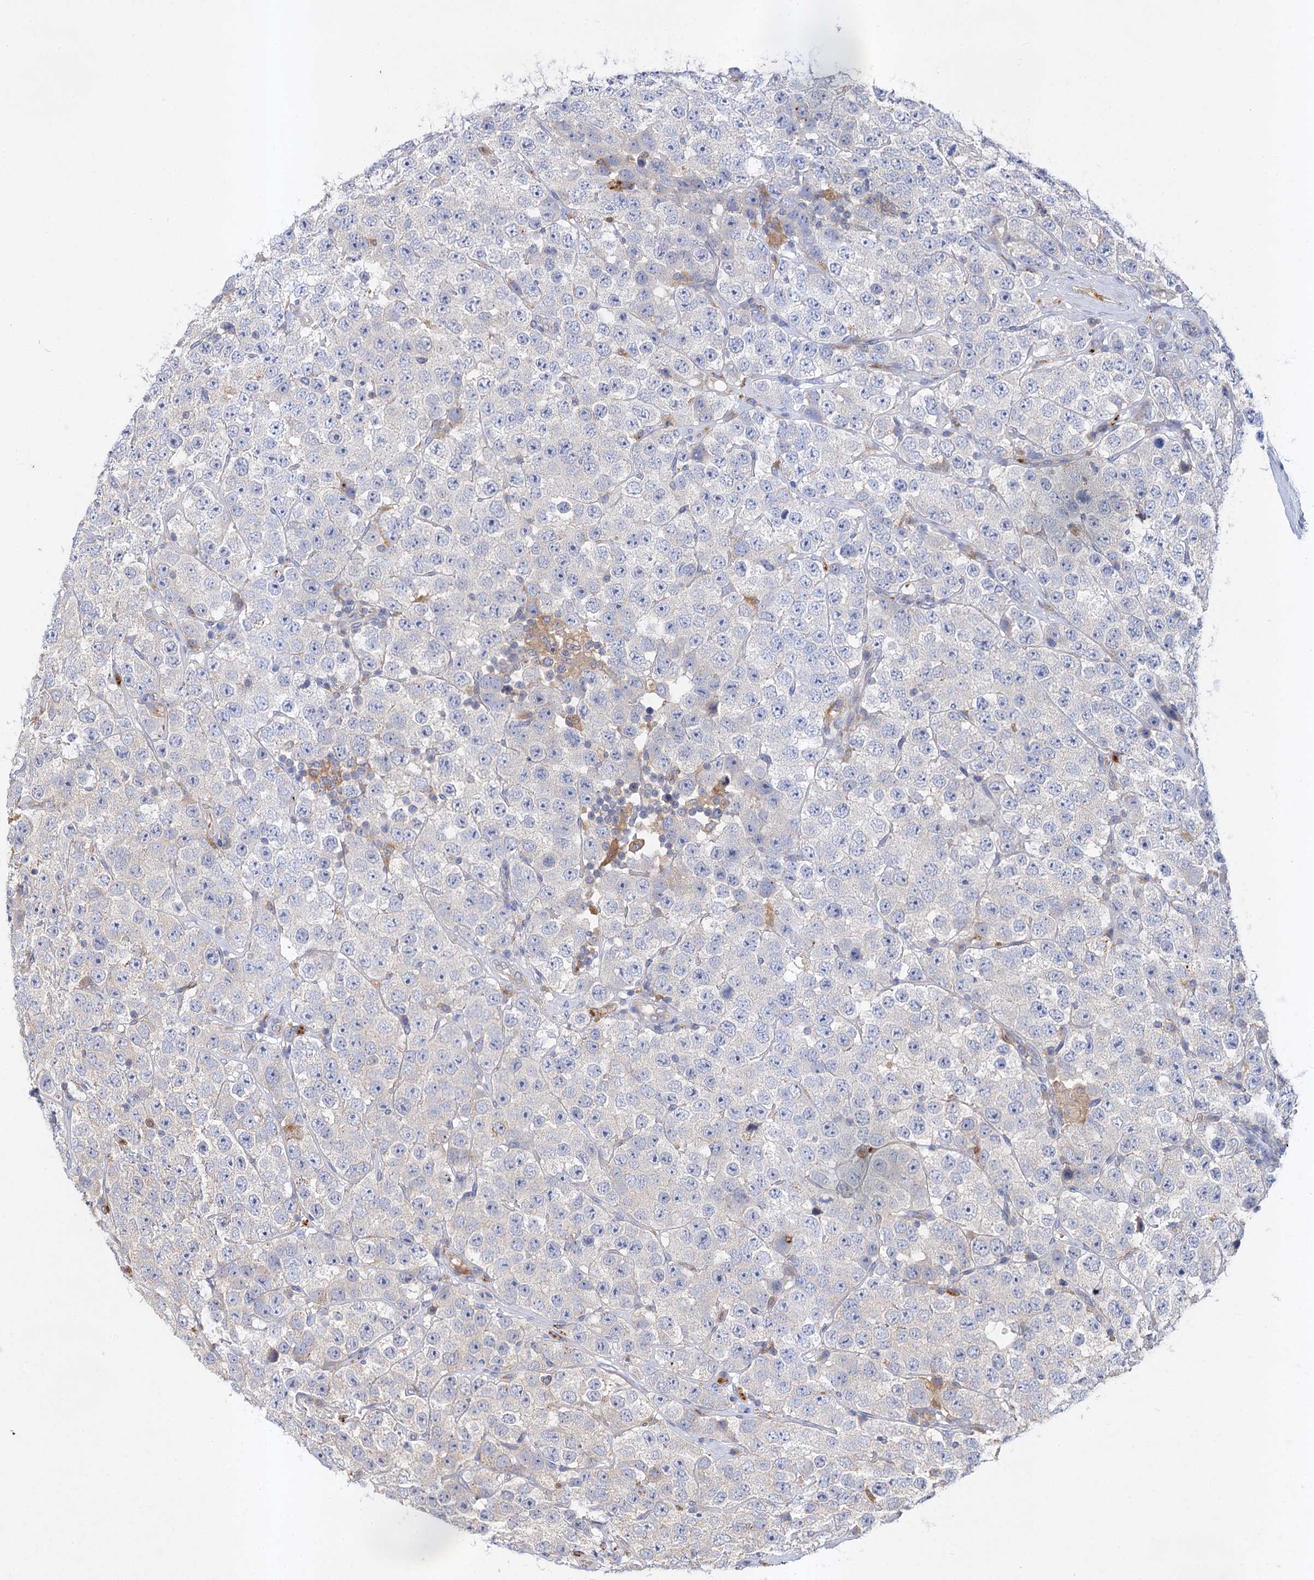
{"staining": {"intensity": "negative", "quantity": "none", "location": "none"}, "tissue": "testis cancer", "cell_type": "Tumor cells", "image_type": "cancer", "snomed": [{"axis": "morphology", "description": "Seminoma, NOS"}, {"axis": "topography", "description": "Testis"}], "caption": "Immunohistochemistry of testis seminoma displays no staining in tumor cells.", "gene": "PATL1", "patient": {"sex": "male", "age": 28}}